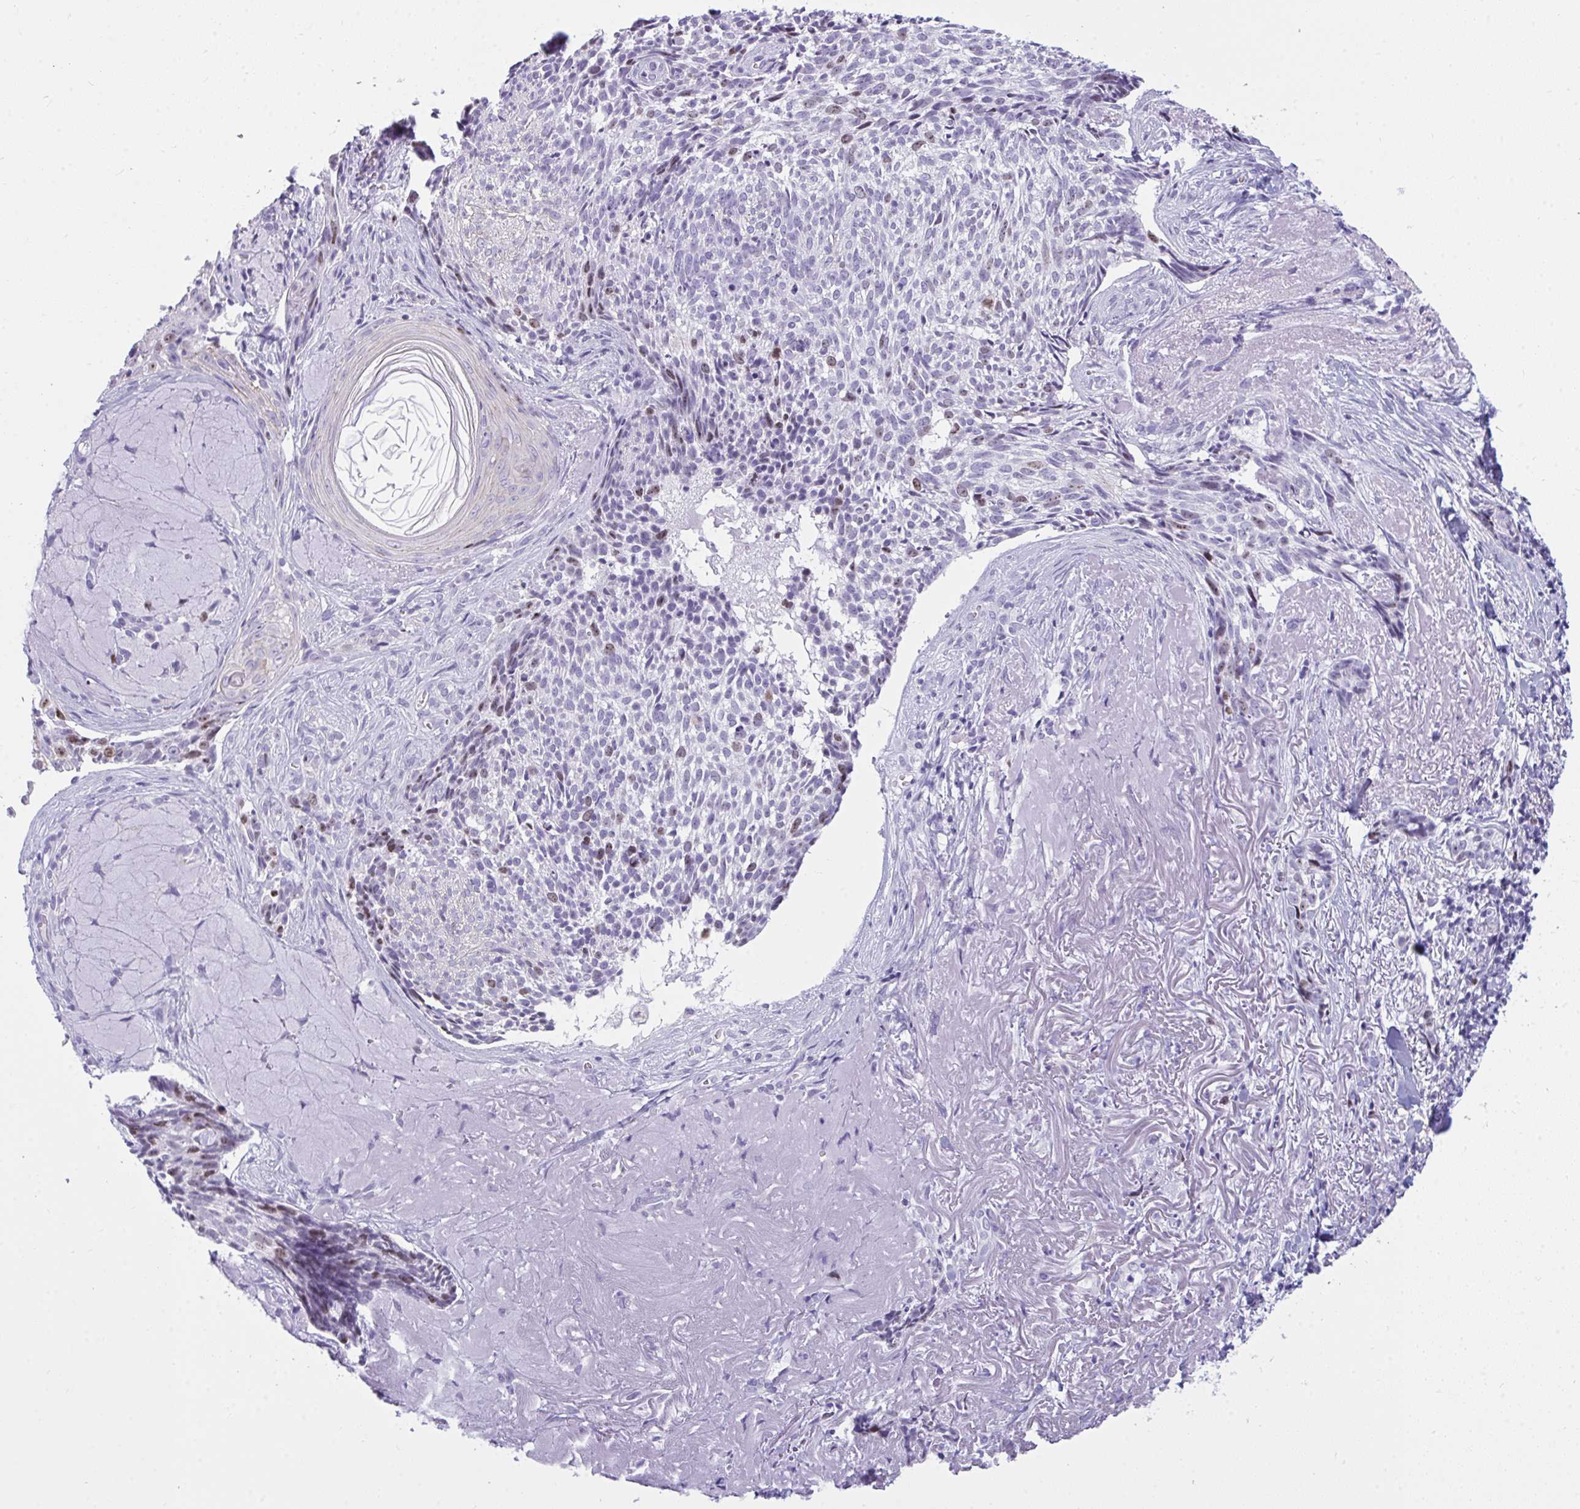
{"staining": {"intensity": "moderate", "quantity": "<25%", "location": "nuclear"}, "tissue": "skin cancer", "cell_type": "Tumor cells", "image_type": "cancer", "snomed": [{"axis": "morphology", "description": "Basal cell carcinoma"}, {"axis": "topography", "description": "Skin"}, {"axis": "topography", "description": "Skin of face"}], "caption": "This micrograph displays skin cancer (basal cell carcinoma) stained with immunohistochemistry (IHC) to label a protein in brown. The nuclear of tumor cells show moderate positivity for the protein. Nuclei are counter-stained blue.", "gene": "SUZ12", "patient": {"sex": "female", "age": 95}}